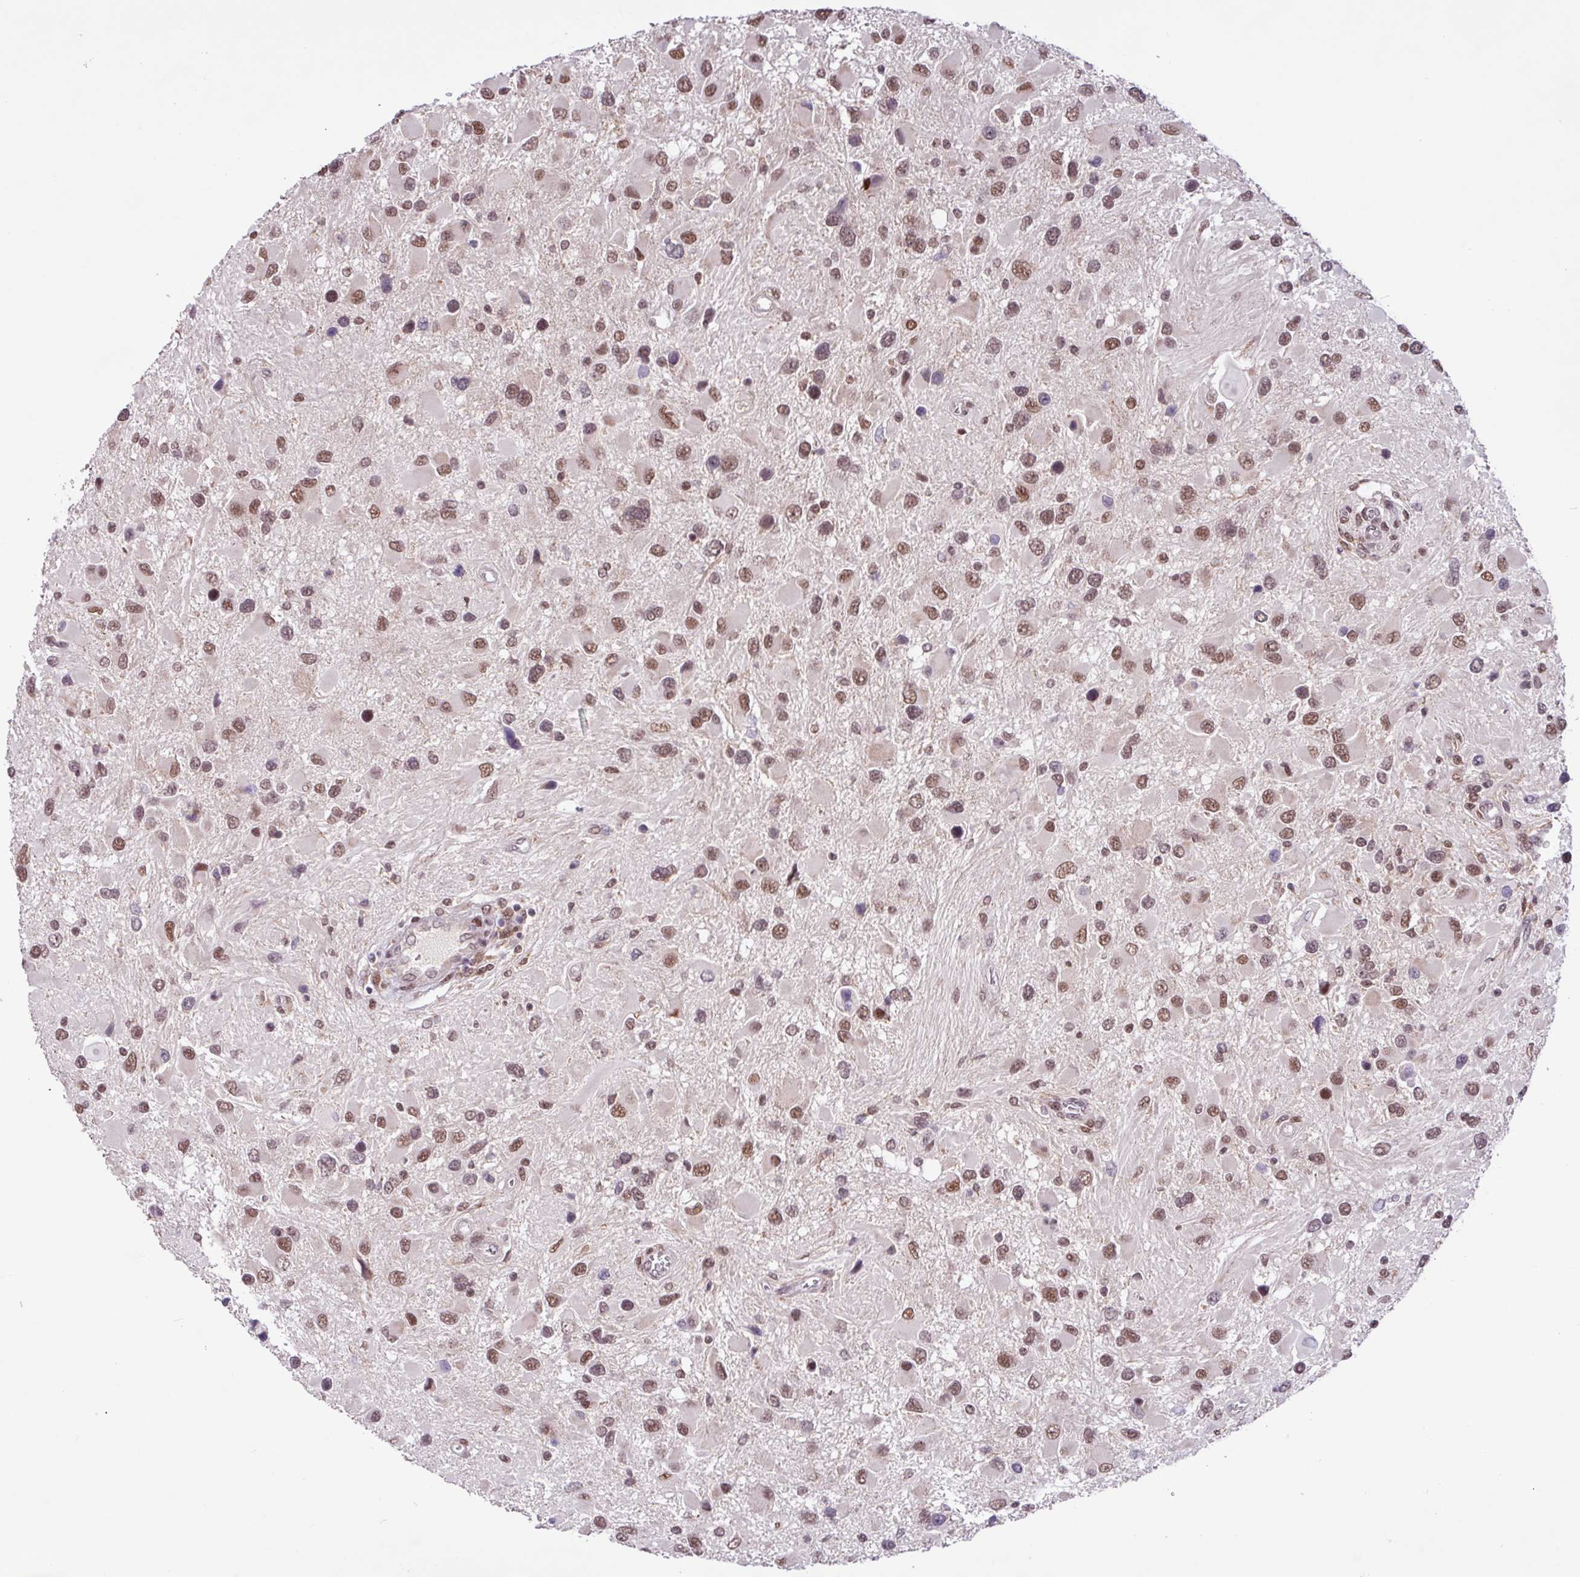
{"staining": {"intensity": "moderate", "quantity": ">75%", "location": "nuclear"}, "tissue": "glioma", "cell_type": "Tumor cells", "image_type": "cancer", "snomed": [{"axis": "morphology", "description": "Glioma, malignant, High grade"}, {"axis": "topography", "description": "Brain"}], "caption": "Protein expression analysis of human malignant high-grade glioma reveals moderate nuclear positivity in approximately >75% of tumor cells.", "gene": "BRD3", "patient": {"sex": "male", "age": 53}}